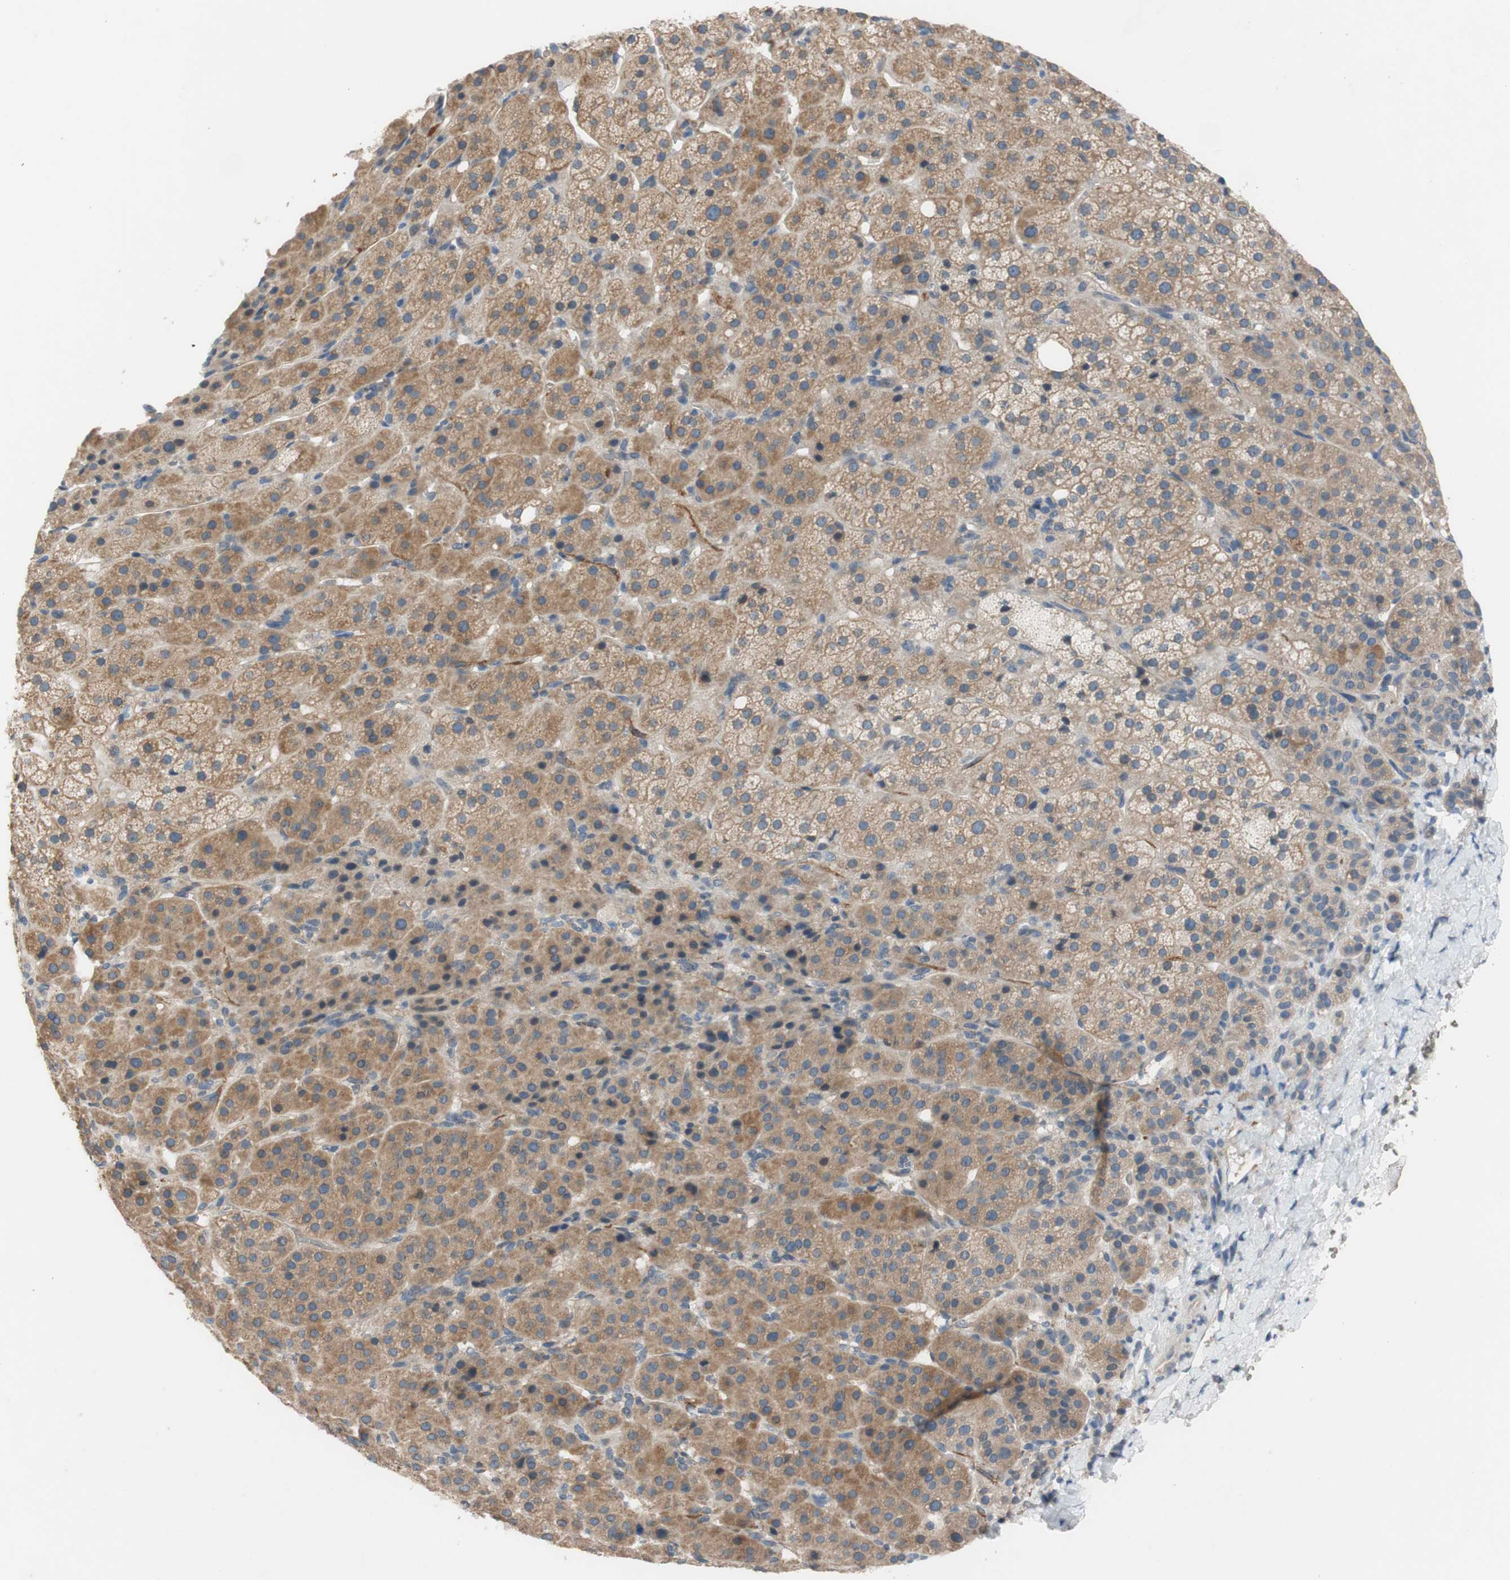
{"staining": {"intensity": "moderate", "quantity": ">75%", "location": "cytoplasmic/membranous"}, "tissue": "adrenal gland", "cell_type": "Glandular cells", "image_type": "normal", "snomed": [{"axis": "morphology", "description": "Normal tissue, NOS"}, {"axis": "topography", "description": "Adrenal gland"}], "caption": "A brown stain highlights moderate cytoplasmic/membranous staining of a protein in glandular cells of normal human adrenal gland.", "gene": "ADD2", "patient": {"sex": "female", "age": 57}}